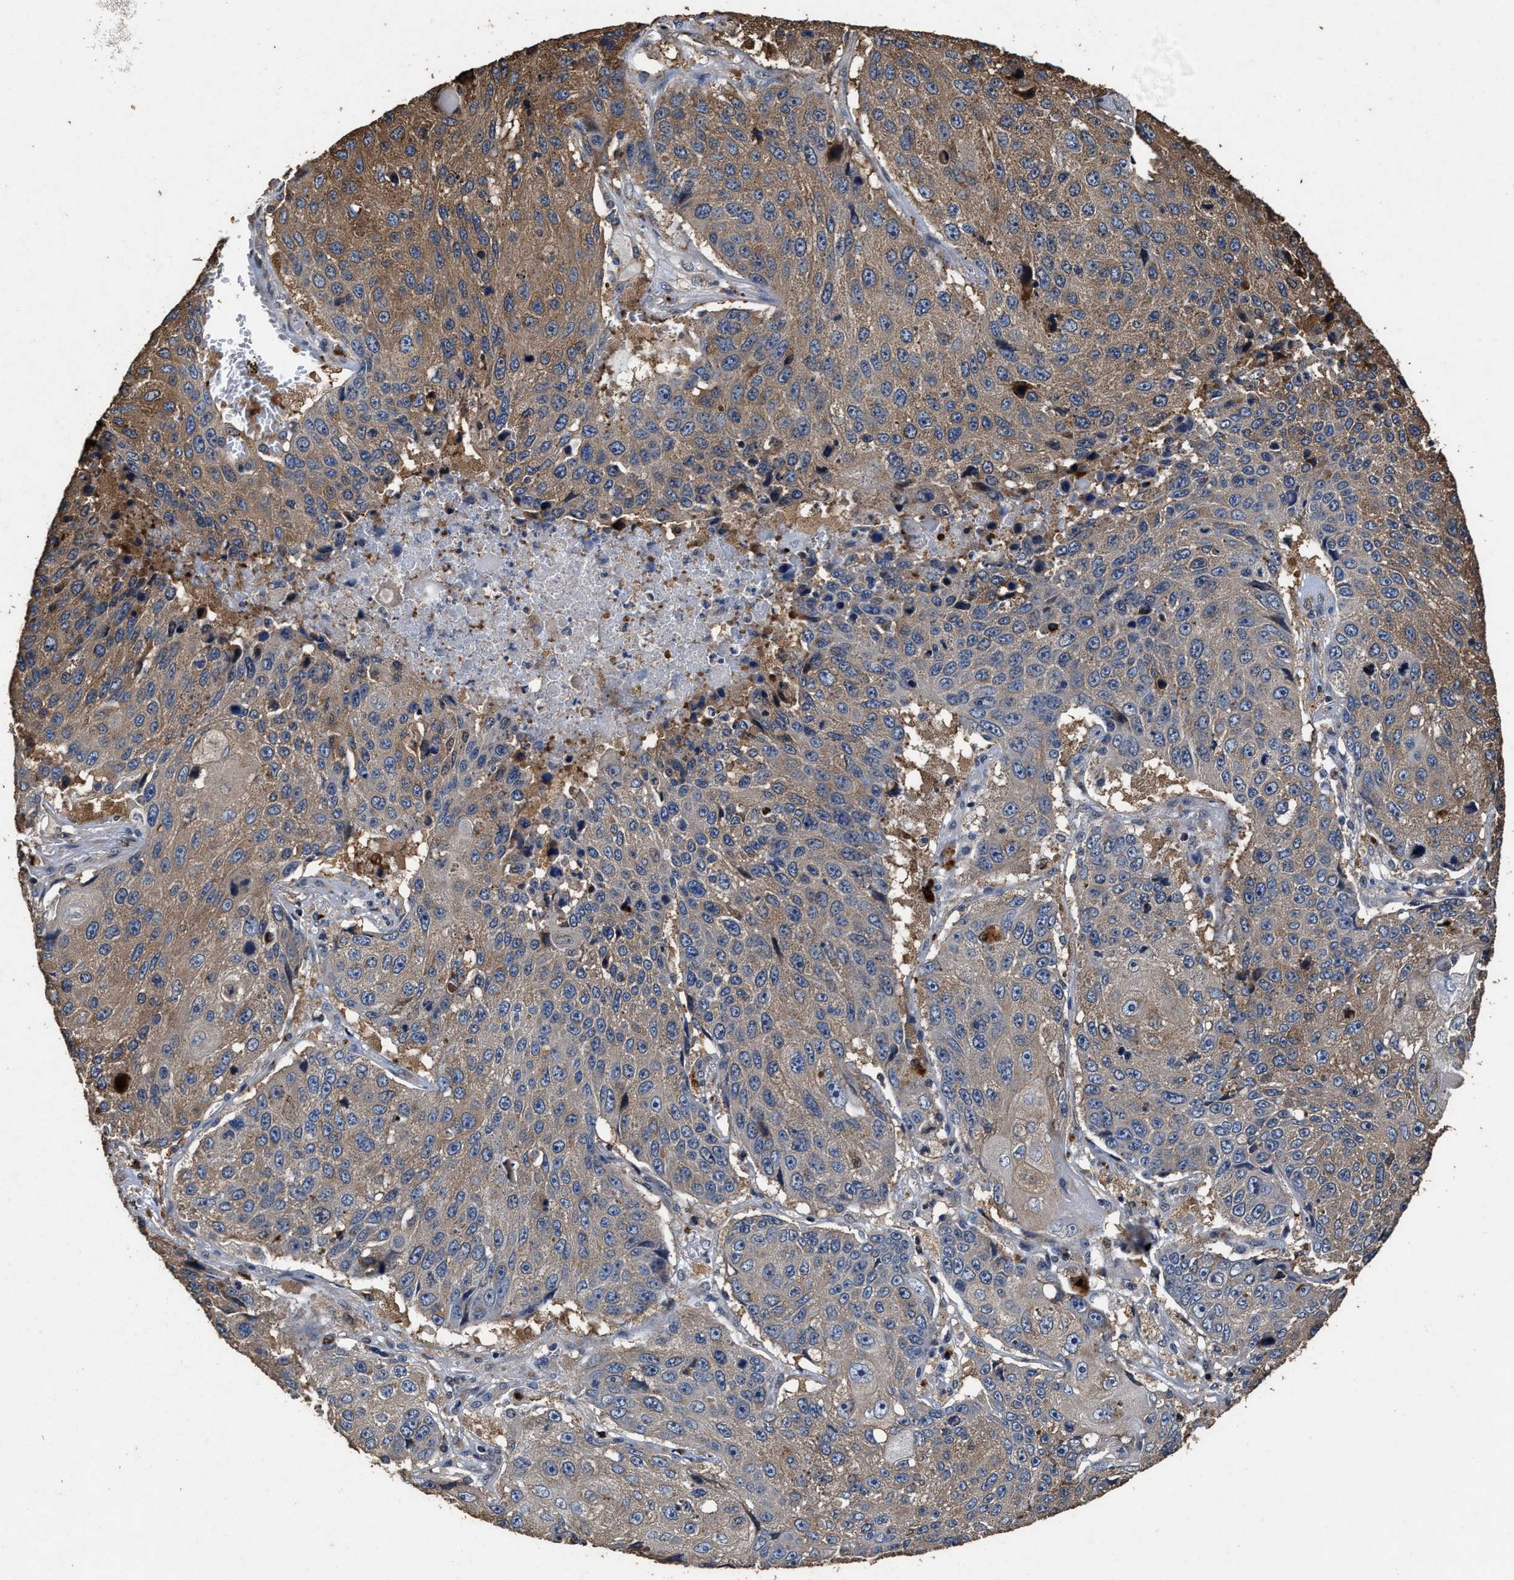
{"staining": {"intensity": "moderate", "quantity": ">75%", "location": "cytoplasmic/membranous"}, "tissue": "lung cancer", "cell_type": "Tumor cells", "image_type": "cancer", "snomed": [{"axis": "morphology", "description": "Squamous cell carcinoma, NOS"}, {"axis": "topography", "description": "Lung"}], "caption": "This is an image of immunohistochemistry staining of lung squamous cell carcinoma, which shows moderate staining in the cytoplasmic/membranous of tumor cells.", "gene": "TPST2", "patient": {"sex": "male", "age": 61}}